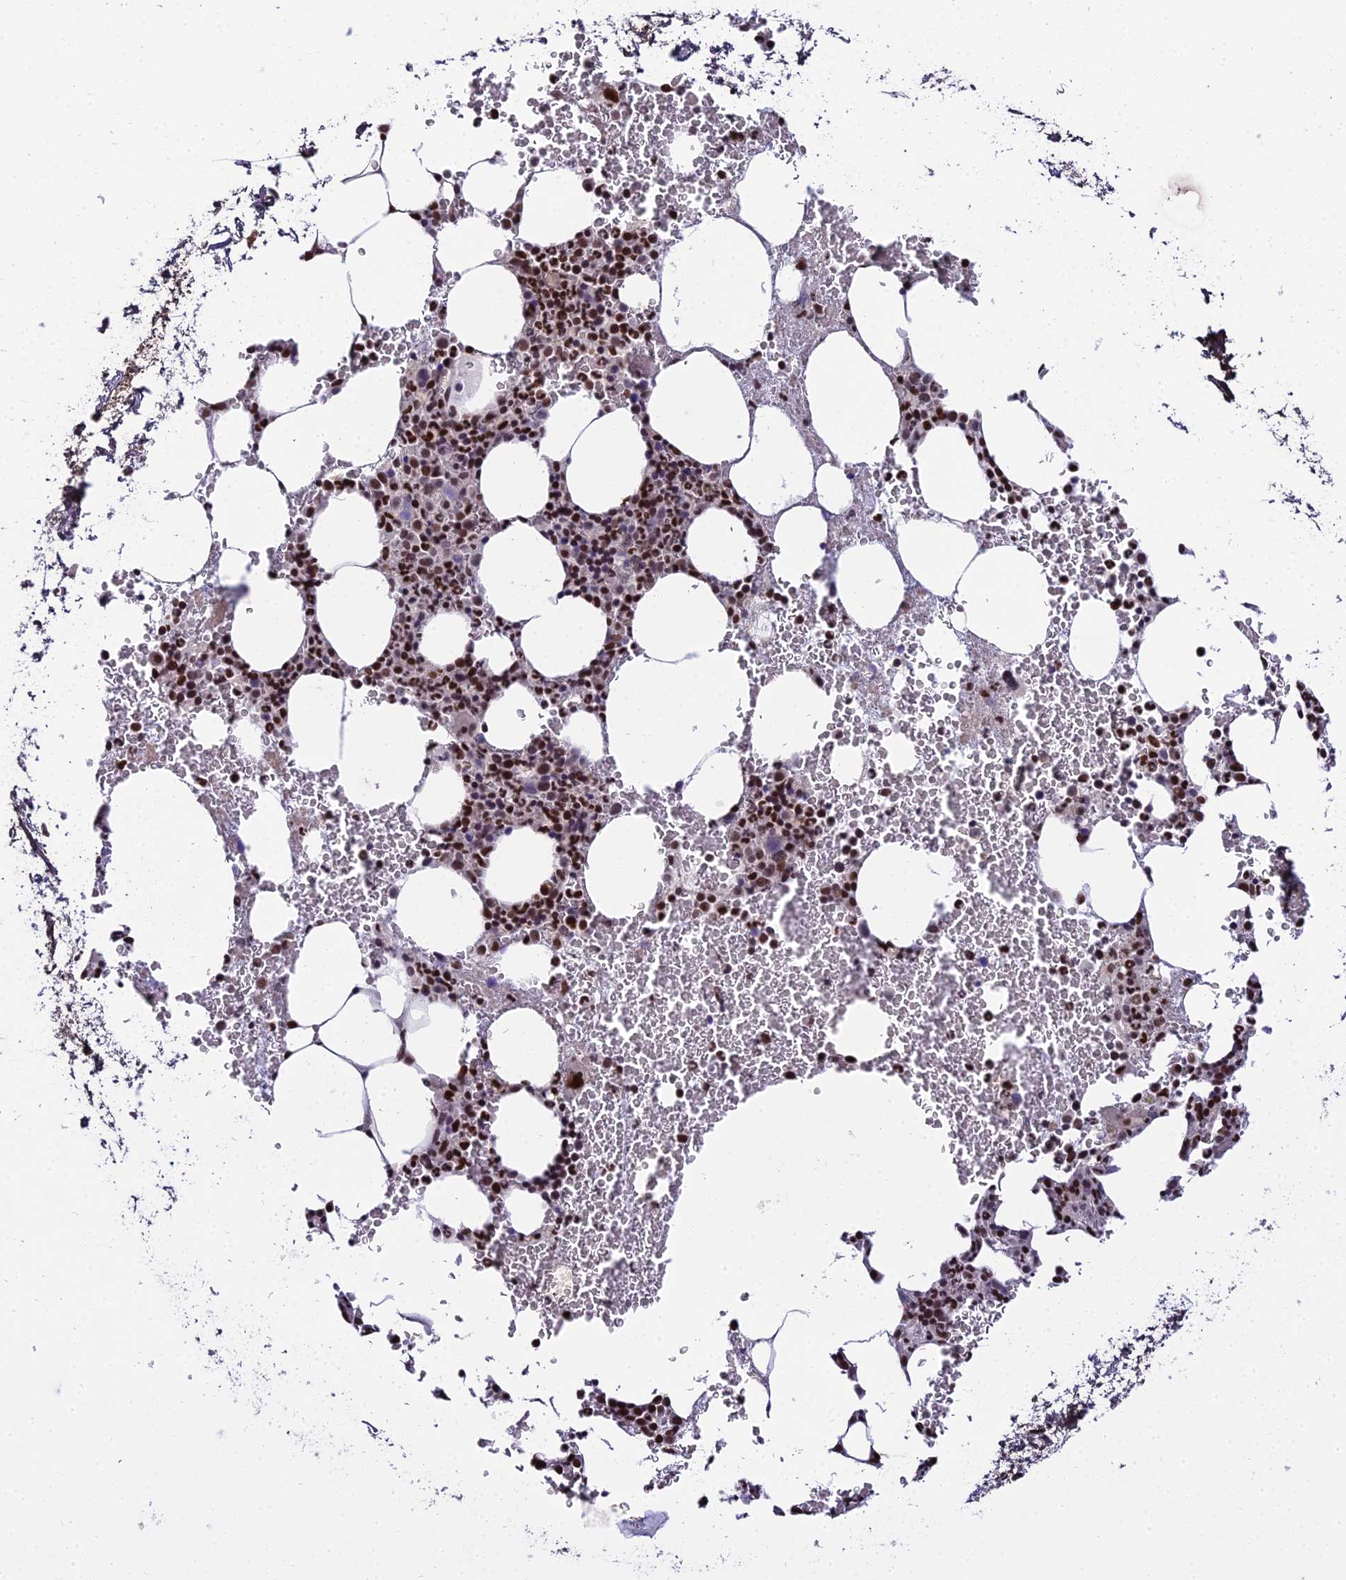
{"staining": {"intensity": "strong", "quantity": "25%-75%", "location": "nuclear"}, "tissue": "bone marrow", "cell_type": "Hematopoietic cells", "image_type": "normal", "snomed": [{"axis": "morphology", "description": "Normal tissue, NOS"}, {"axis": "morphology", "description": "Inflammation, NOS"}, {"axis": "topography", "description": "Bone marrow"}], "caption": "Immunohistochemistry (DAB (3,3'-diaminobenzidine)) staining of benign bone marrow shows strong nuclear protein staining in about 25%-75% of hematopoietic cells. Using DAB (3,3'-diaminobenzidine) (brown) and hematoxylin (blue) stains, captured at high magnification using brightfield microscopy.", "gene": "ZNF707", "patient": {"sex": "female", "age": 78}}